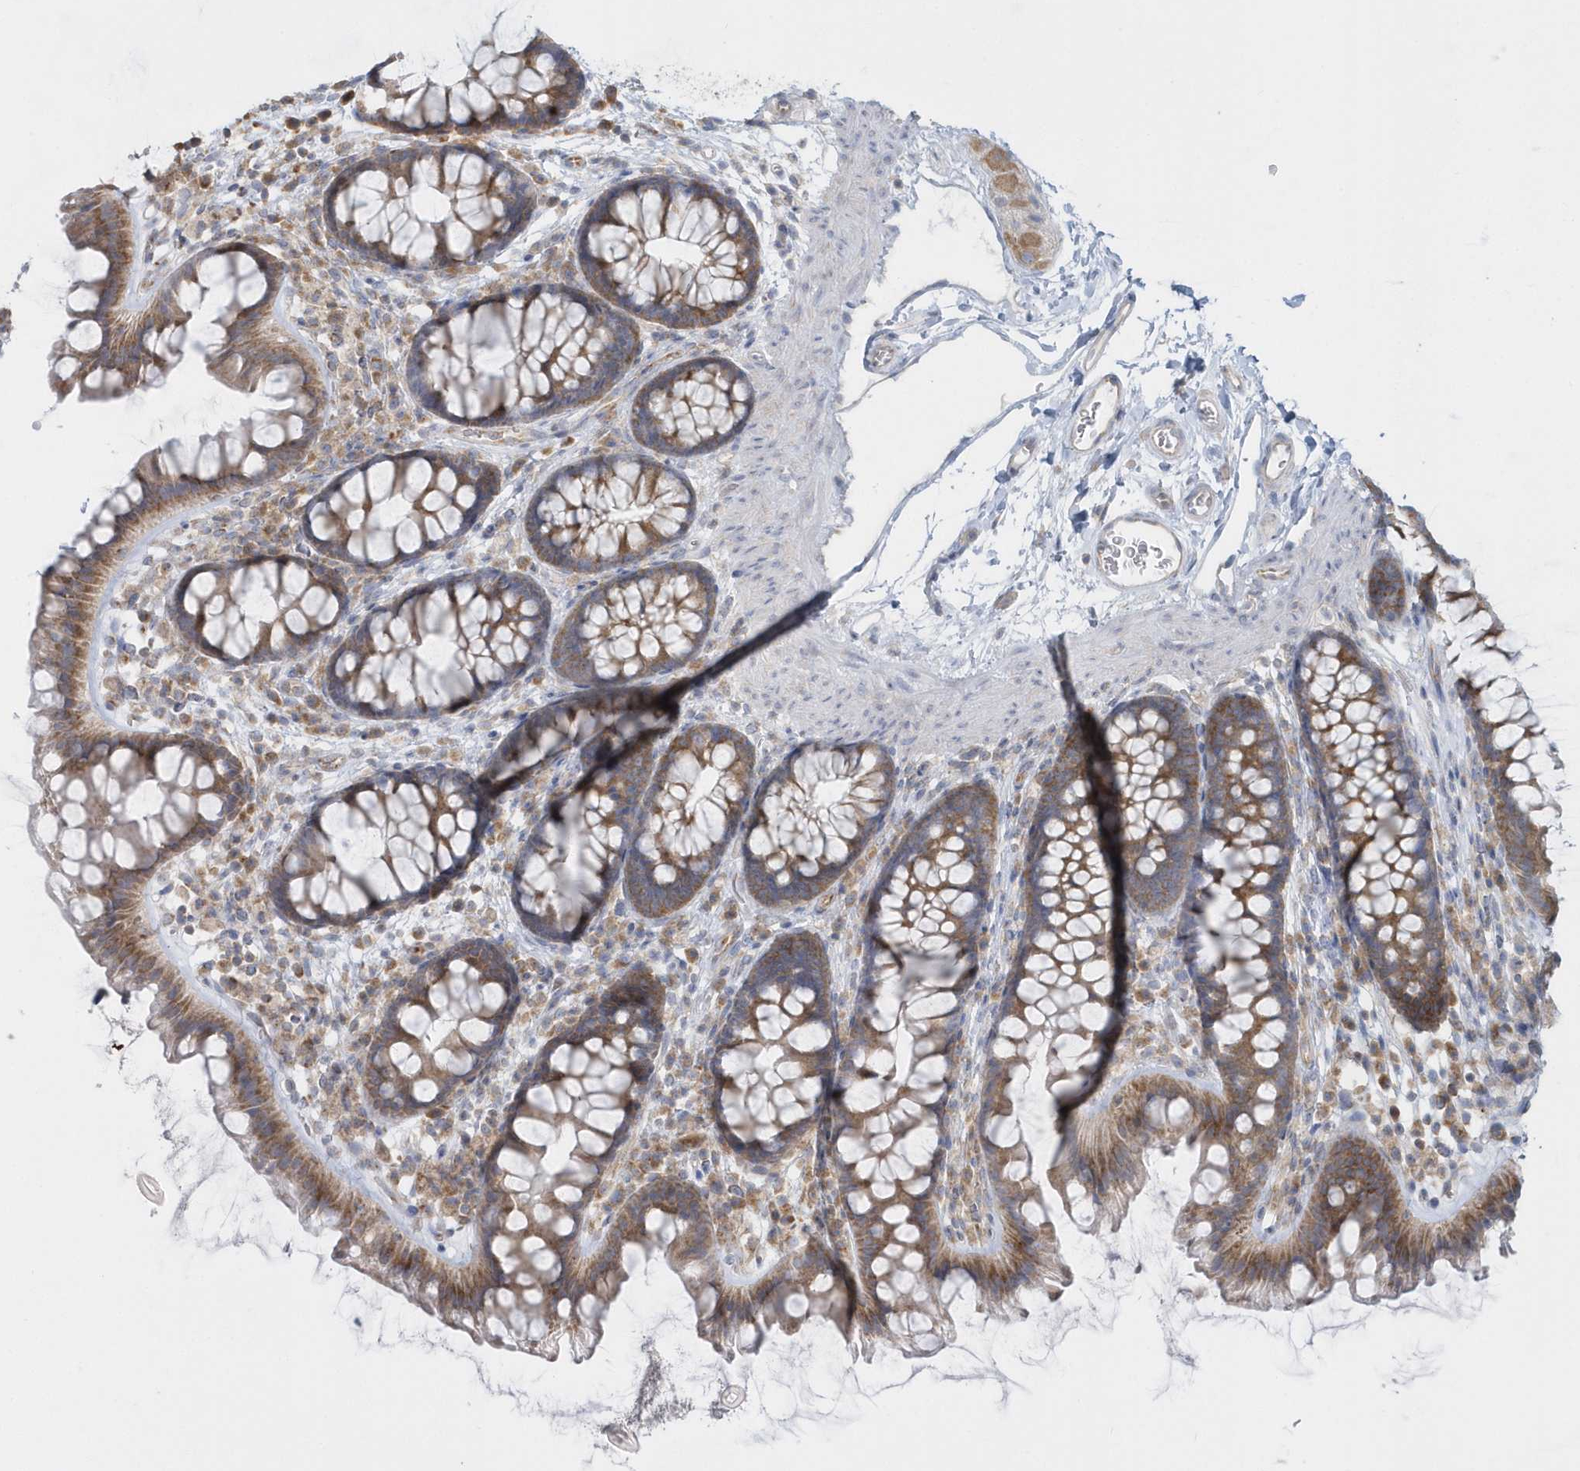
{"staining": {"intensity": "negative", "quantity": "none", "location": "none"}, "tissue": "colon", "cell_type": "Endothelial cells", "image_type": "normal", "snomed": [{"axis": "morphology", "description": "Normal tissue, NOS"}, {"axis": "topography", "description": "Colon"}], "caption": "Histopathology image shows no significant protein positivity in endothelial cells of benign colon. The staining is performed using DAB (3,3'-diaminobenzidine) brown chromogen with nuclei counter-stained in using hematoxylin.", "gene": "EIF3C", "patient": {"sex": "female", "age": 62}}